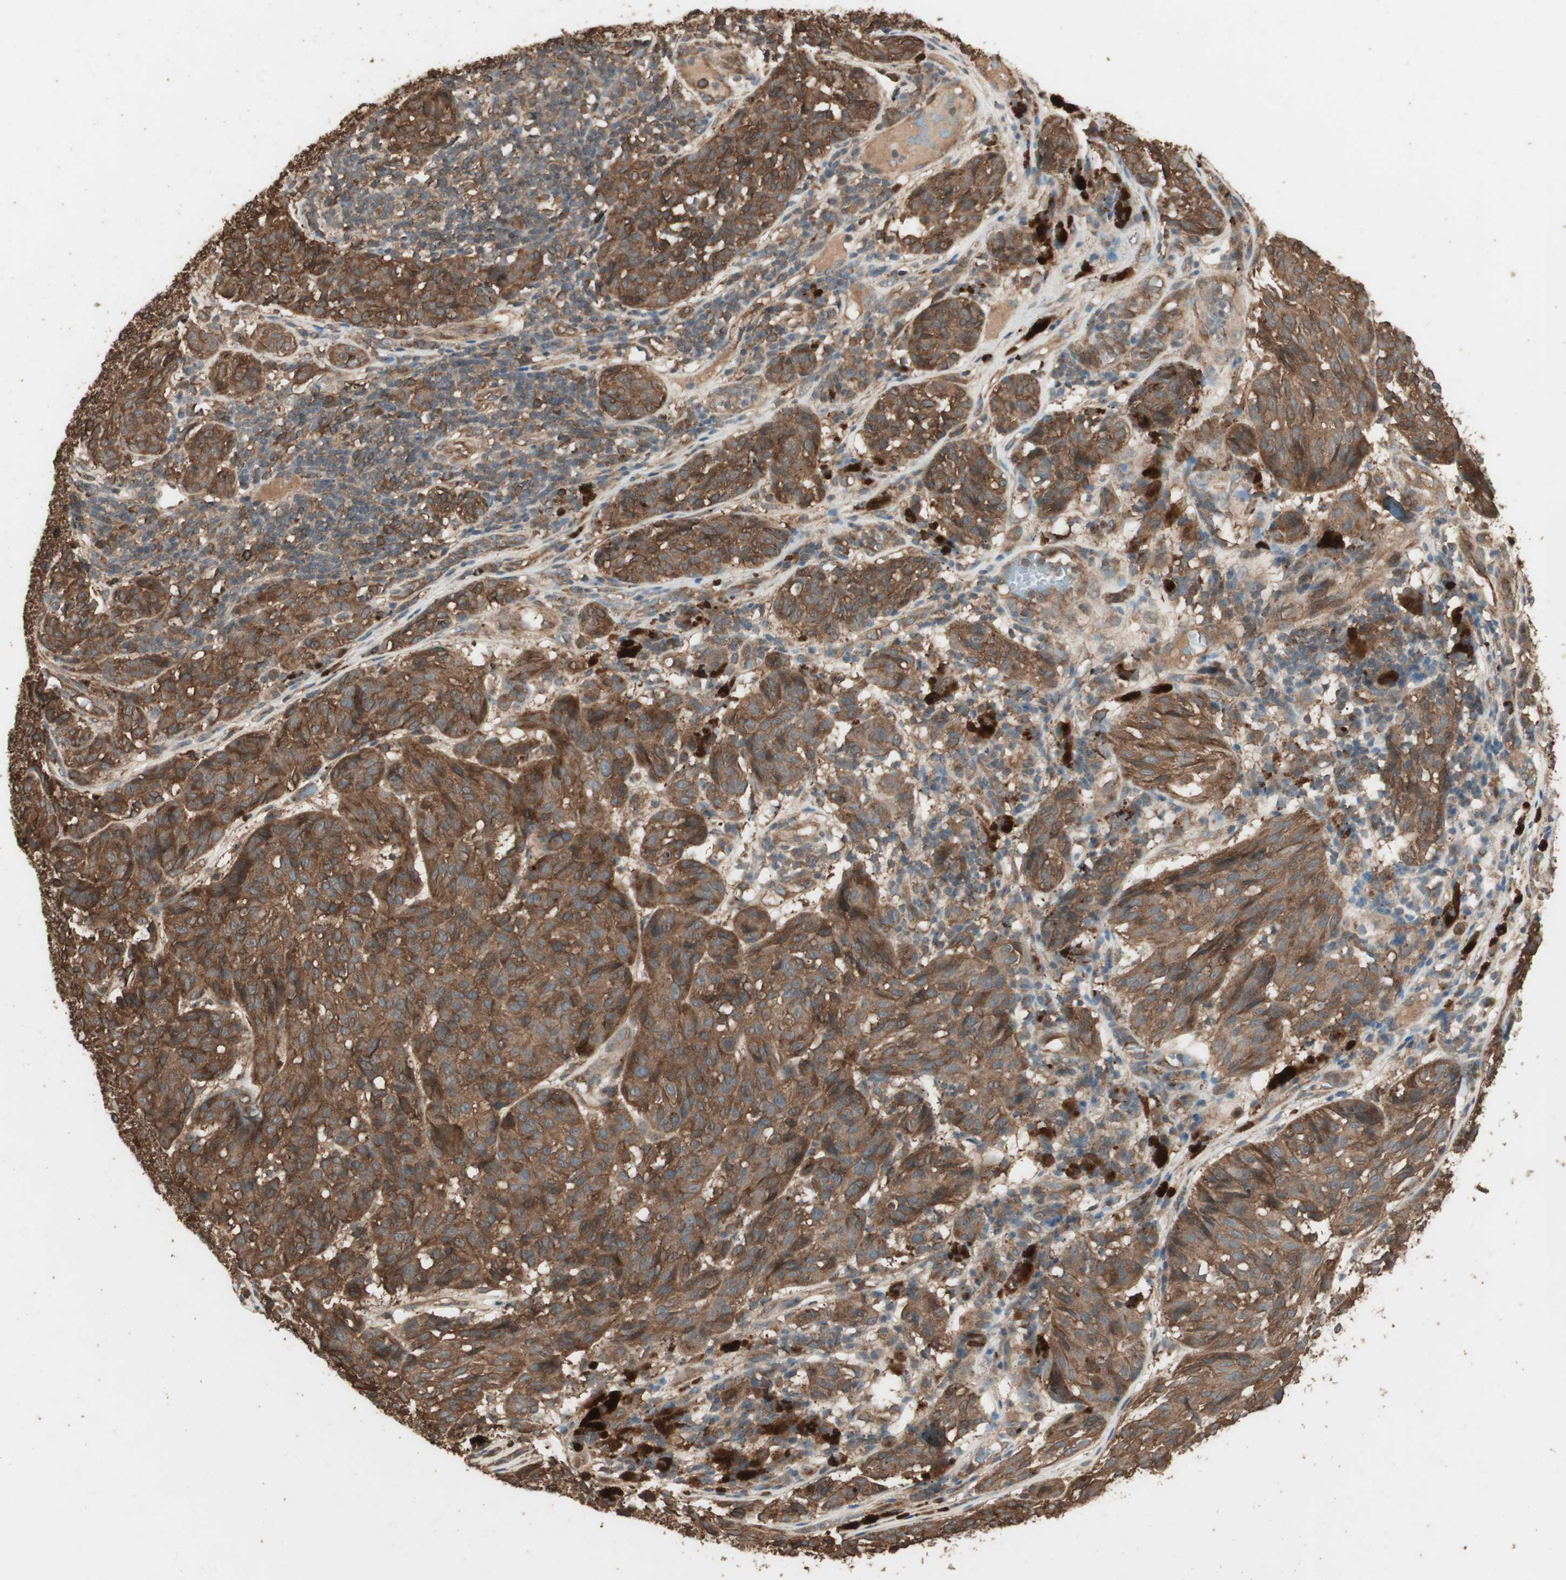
{"staining": {"intensity": "strong", "quantity": ">75%", "location": "cytoplasmic/membranous"}, "tissue": "melanoma", "cell_type": "Tumor cells", "image_type": "cancer", "snomed": [{"axis": "morphology", "description": "Malignant melanoma, NOS"}, {"axis": "topography", "description": "Skin"}], "caption": "Malignant melanoma stained with a brown dye demonstrates strong cytoplasmic/membranous positive expression in about >75% of tumor cells.", "gene": "CCN4", "patient": {"sex": "female", "age": 46}}